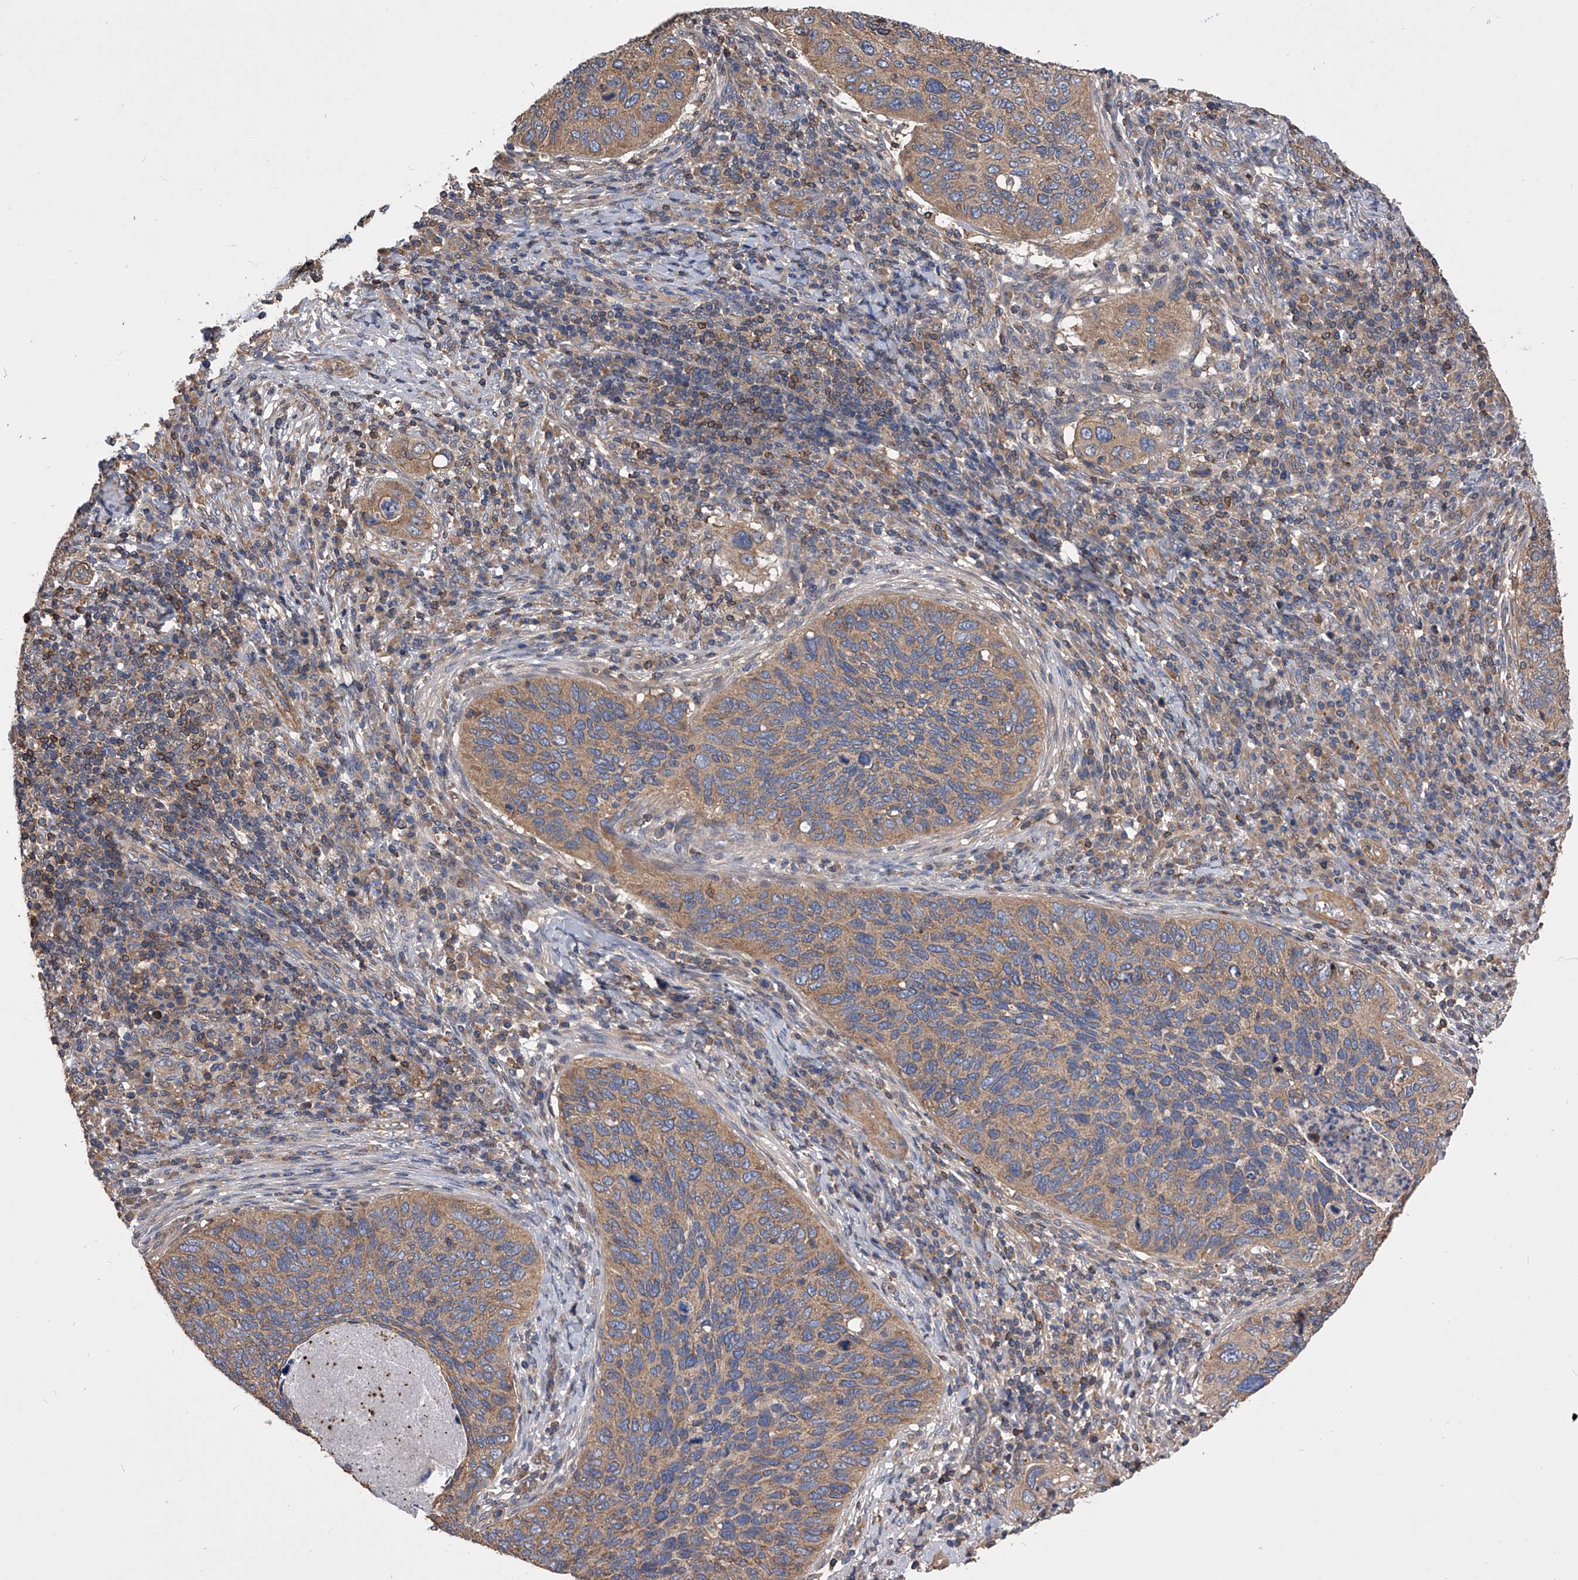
{"staining": {"intensity": "moderate", "quantity": ">75%", "location": "cytoplasmic/membranous"}, "tissue": "cervical cancer", "cell_type": "Tumor cells", "image_type": "cancer", "snomed": [{"axis": "morphology", "description": "Squamous cell carcinoma, NOS"}, {"axis": "topography", "description": "Cervix"}], "caption": "Protein expression analysis of cervical cancer (squamous cell carcinoma) exhibits moderate cytoplasmic/membranous staining in approximately >75% of tumor cells.", "gene": "CUL7", "patient": {"sex": "female", "age": 38}}